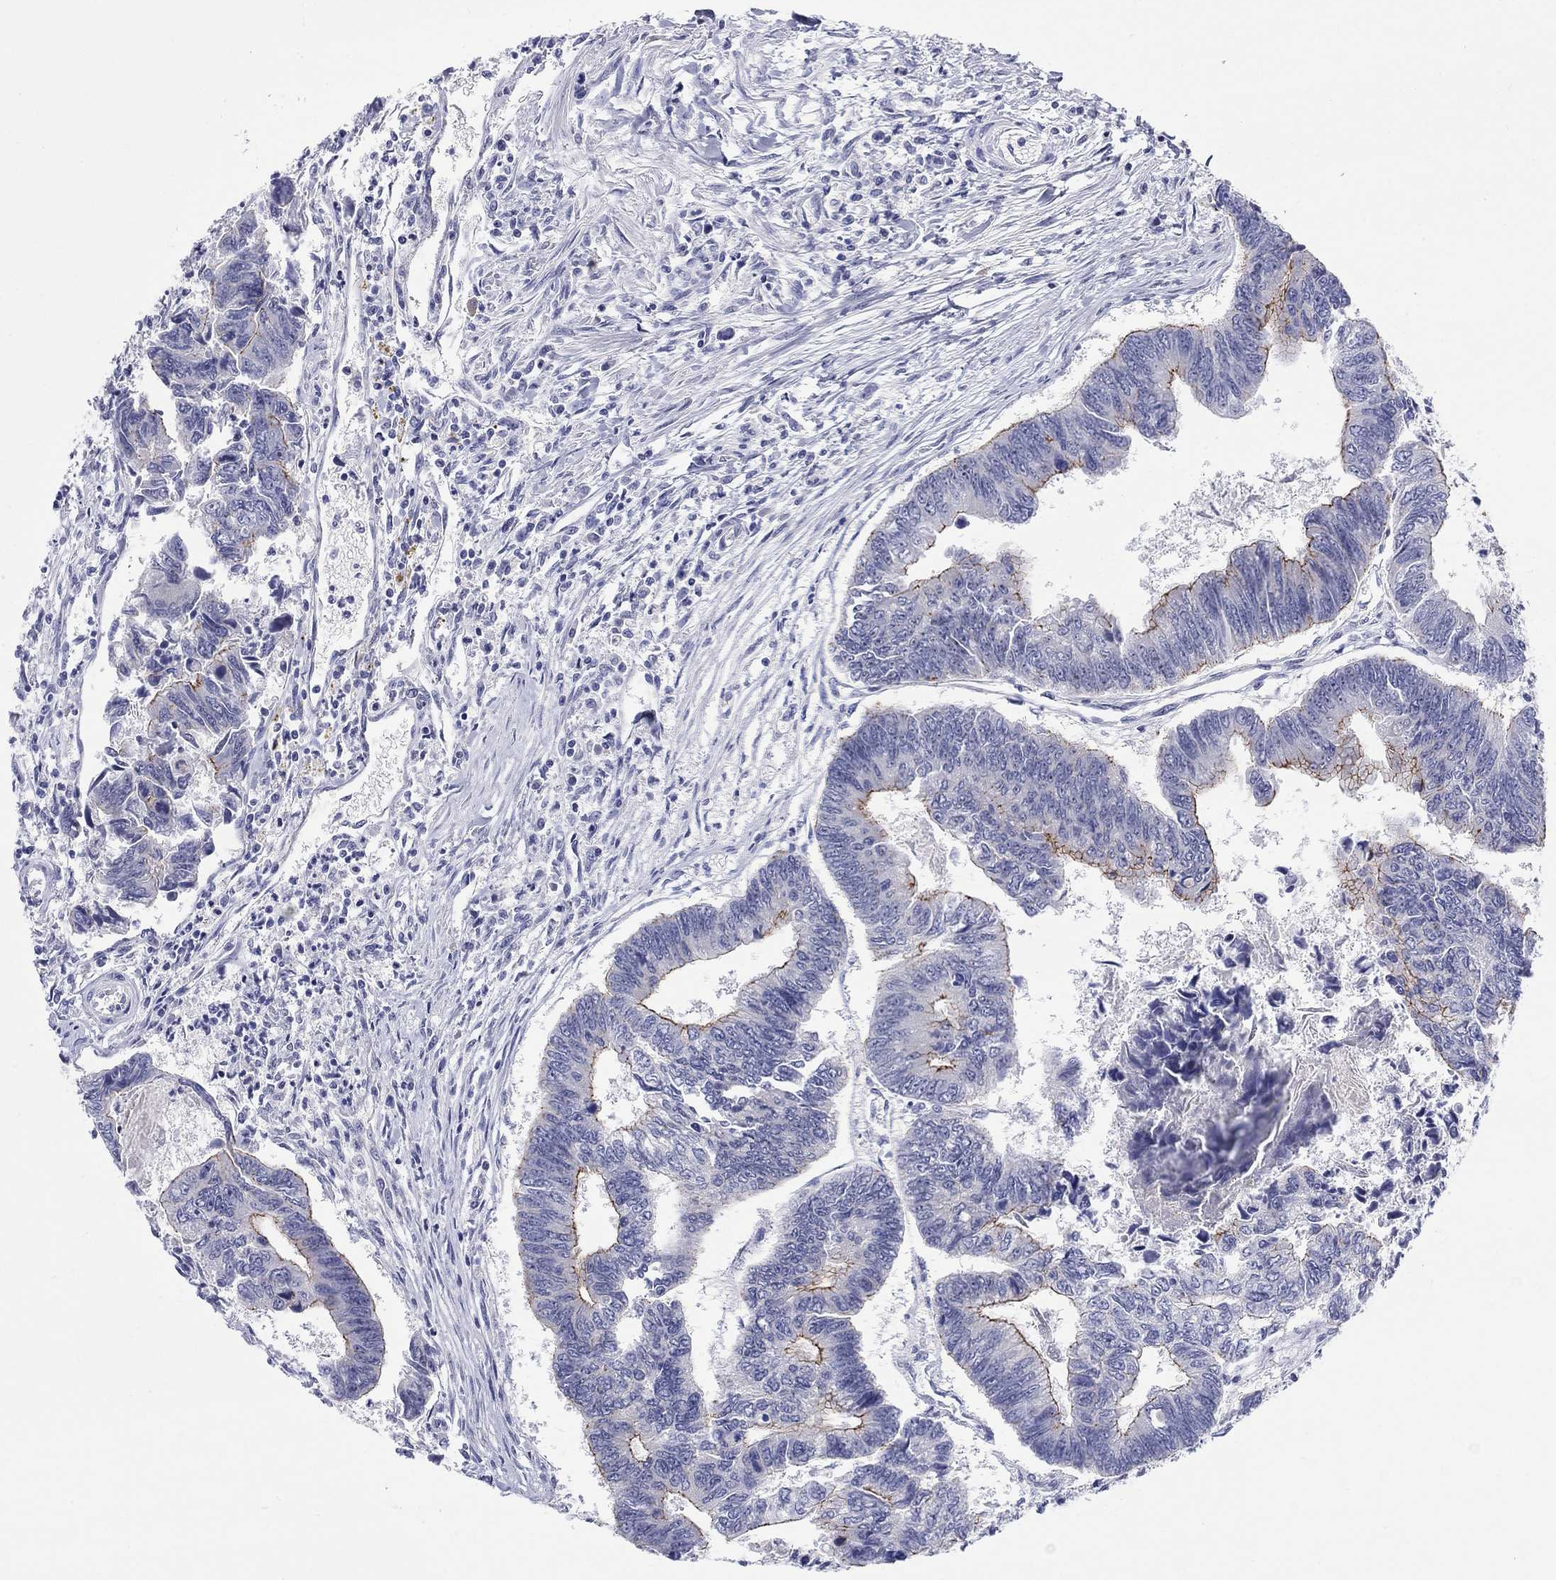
{"staining": {"intensity": "strong", "quantity": "<25%", "location": "cytoplasmic/membranous"}, "tissue": "colorectal cancer", "cell_type": "Tumor cells", "image_type": "cancer", "snomed": [{"axis": "morphology", "description": "Adenocarcinoma, NOS"}, {"axis": "topography", "description": "Colon"}], "caption": "Tumor cells show medium levels of strong cytoplasmic/membranous positivity in about <25% of cells in human colorectal cancer (adenocarcinoma). (DAB IHC, brown staining for protein, blue staining for nuclei).", "gene": "QRFPR", "patient": {"sex": "female", "age": 65}}